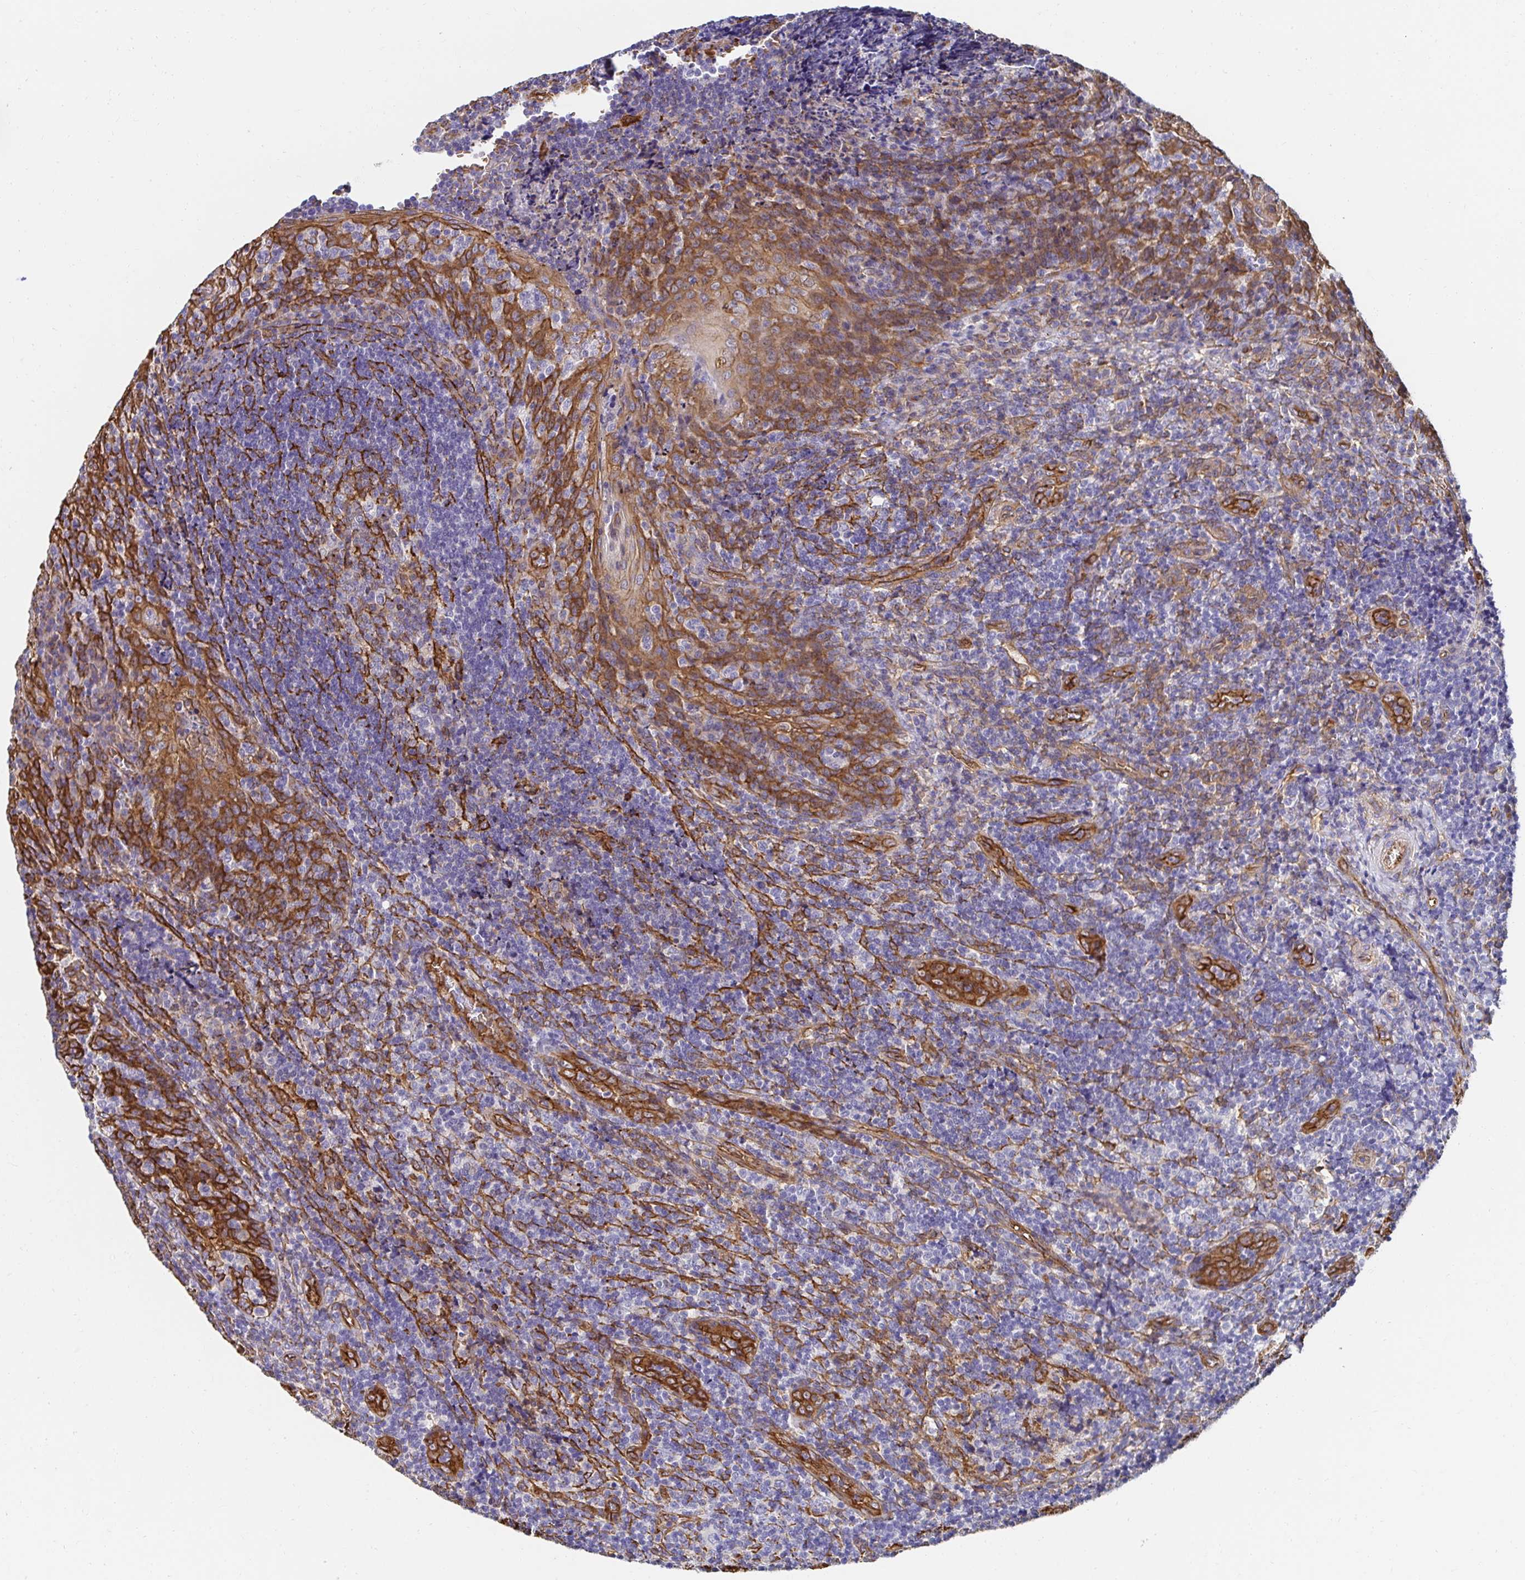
{"staining": {"intensity": "moderate", "quantity": "<25%", "location": "cytoplasmic/membranous"}, "tissue": "tonsil", "cell_type": "Germinal center cells", "image_type": "normal", "snomed": [{"axis": "morphology", "description": "Normal tissue, NOS"}, {"axis": "topography", "description": "Tonsil"}], "caption": "The photomicrograph demonstrates staining of unremarkable tonsil, revealing moderate cytoplasmic/membranous protein staining (brown color) within germinal center cells.", "gene": "CTTN", "patient": {"sex": "male", "age": 17}}